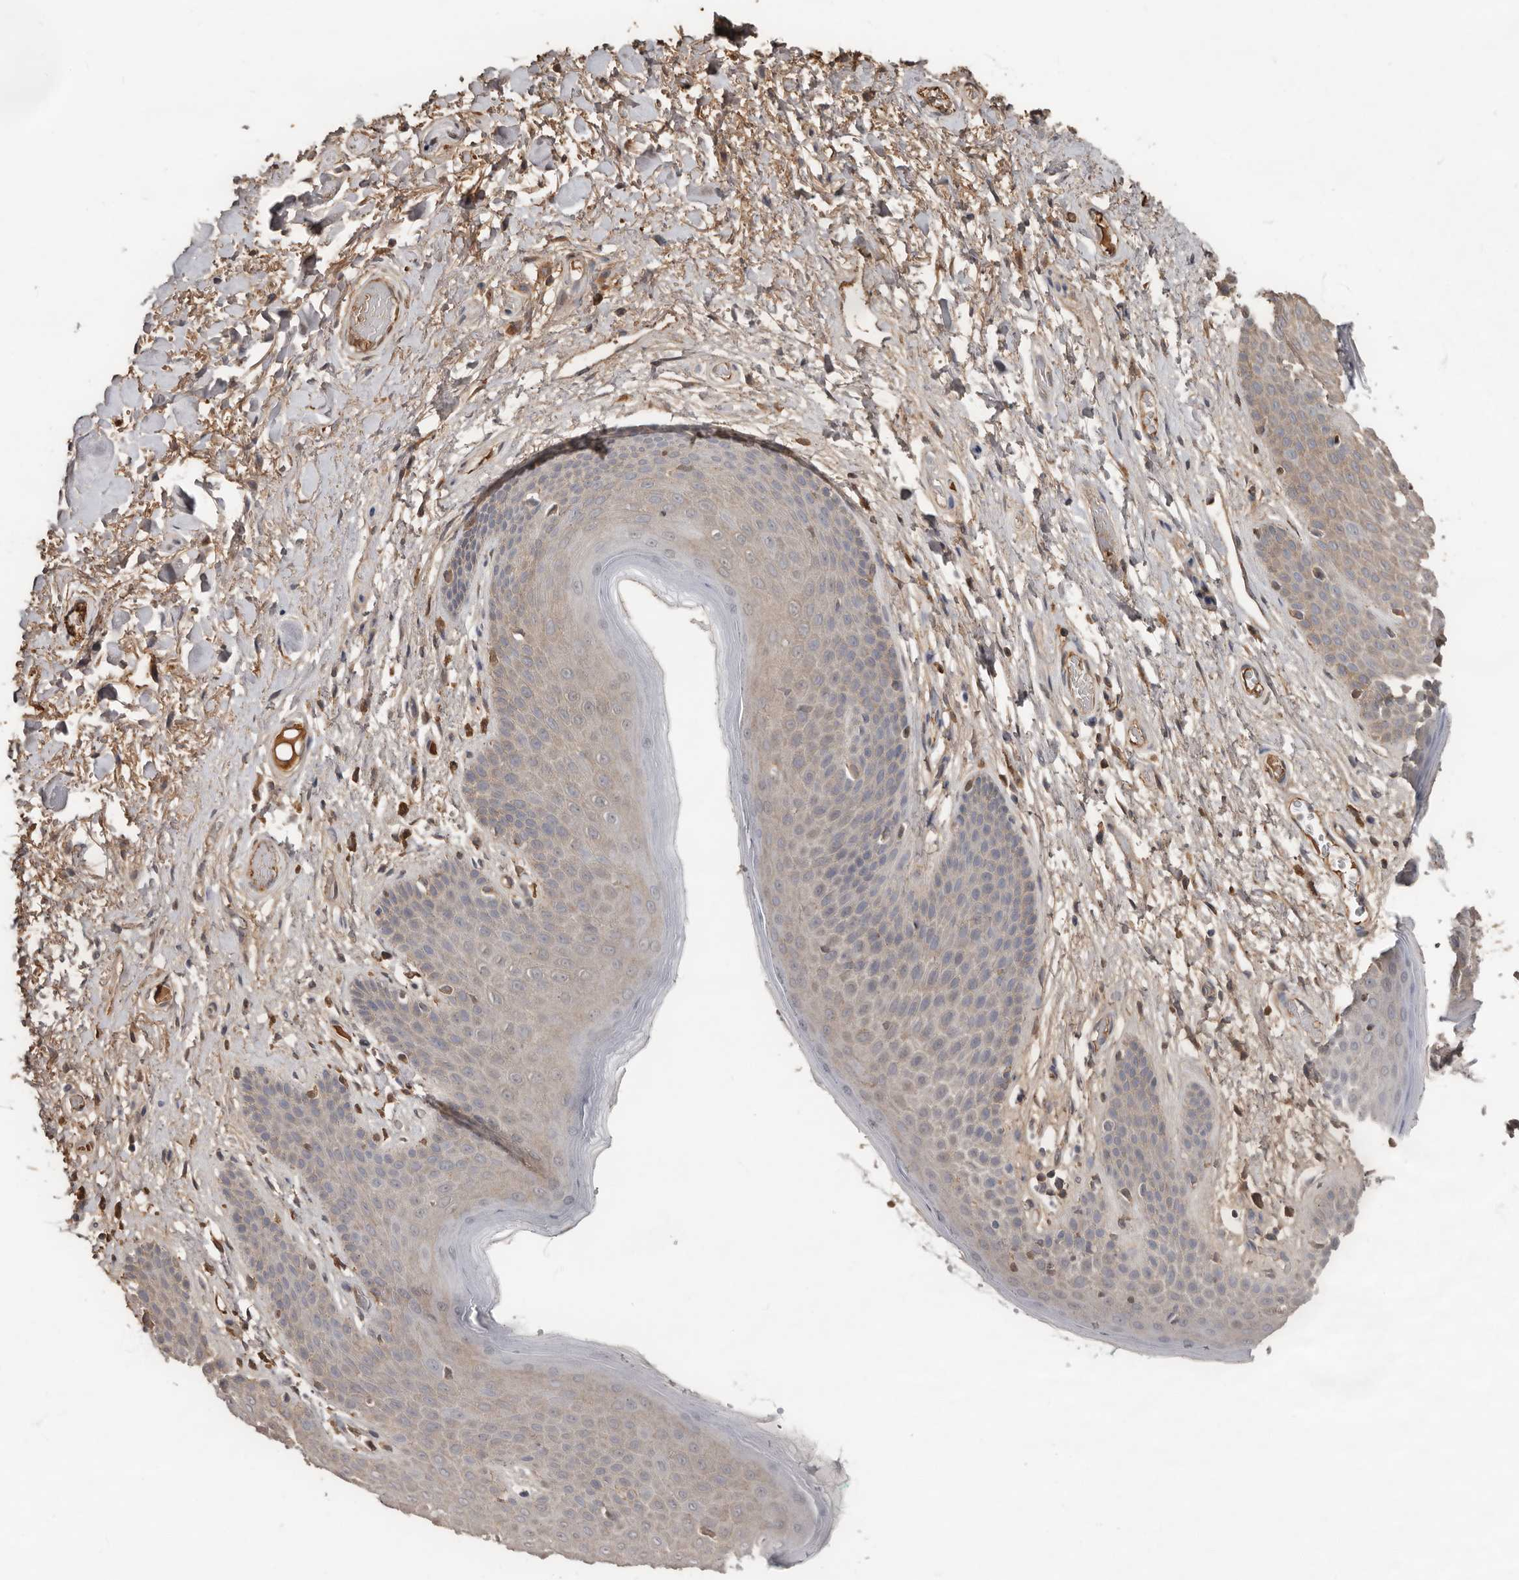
{"staining": {"intensity": "weak", "quantity": "25%-75%", "location": "cytoplasmic/membranous"}, "tissue": "skin", "cell_type": "Epidermal cells", "image_type": "normal", "snomed": [{"axis": "morphology", "description": "Normal tissue, NOS"}, {"axis": "topography", "description": "Anal"}], "caption": "This histopathology image shows immunohistochemistry (IHC) staining of unremarkable human skin, with low weak cytoplasmic/membranous positivity in approximately 25%-75% of epidermal cells.", "gene": "LRGUK", "patient": {"sex": "male", "age": 74}}